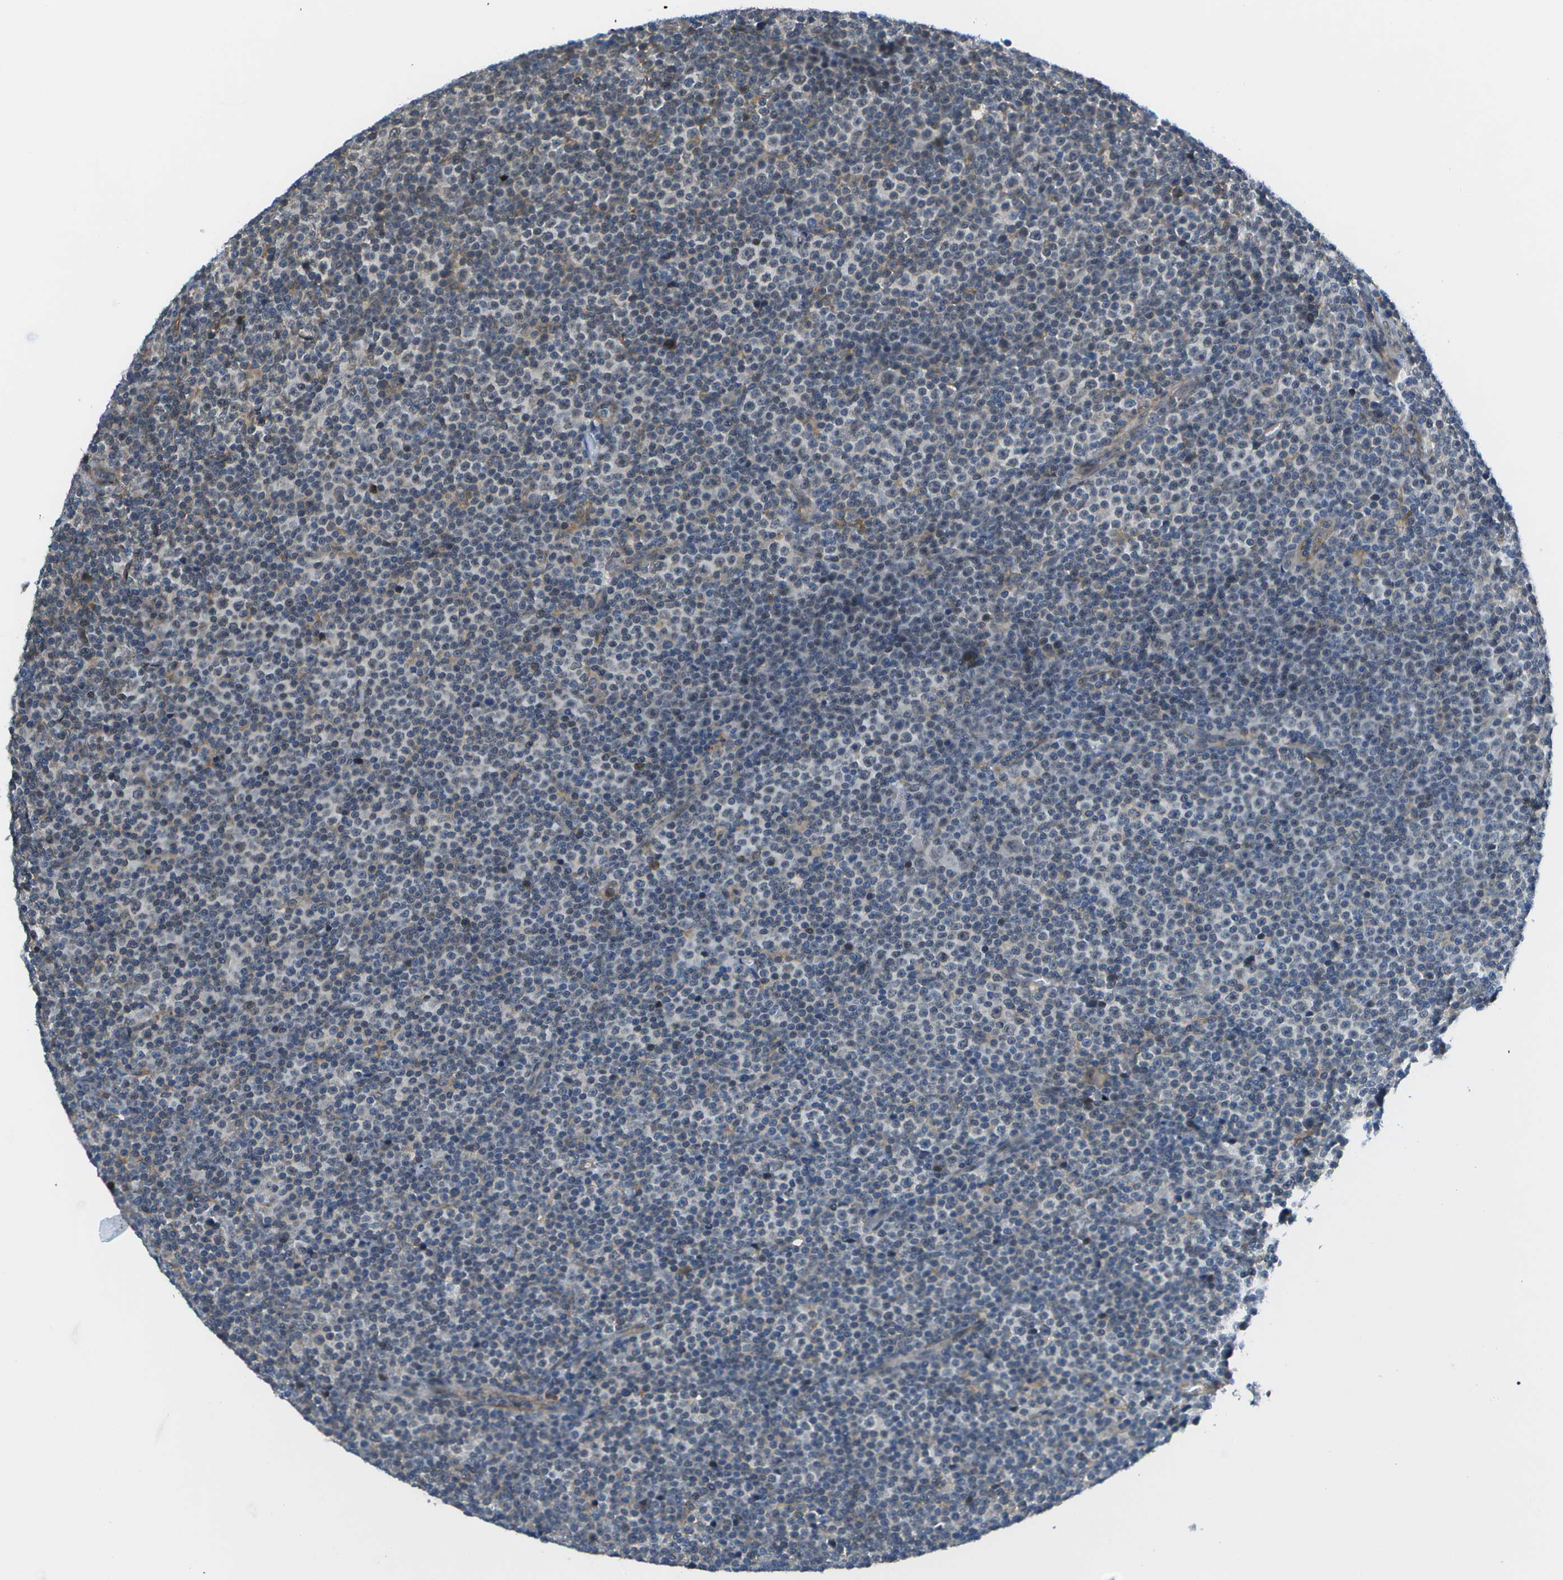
{"staining": {"intensity": "negative", "quantity": "none", "location": "none"}, "tissue": "lymphoma", "cell_type": "Tumor cells", "image_type": "cancer", "snomed": [{"axis": "morphology", "description": "Malignant lymphoma, non-Hodgkin's type, Low grade"}, {"axis": "topography", "description": "Lymph node"}], "caption": "Immunohistochemistry (IHC) histopathology image of neoplastic tissue: human malignant lymphoma, non-Hodgkin's type (low-grade) stained with DAB reveals no significant protein expression in tumor cells. (Stains: DAB immunohistochemistry with hematoxylin counter stain, Microscopy: brightfield microscopy at high magnification).", "gene": "KIAA0040", "patient": {"sex": "female", "age": 67}}